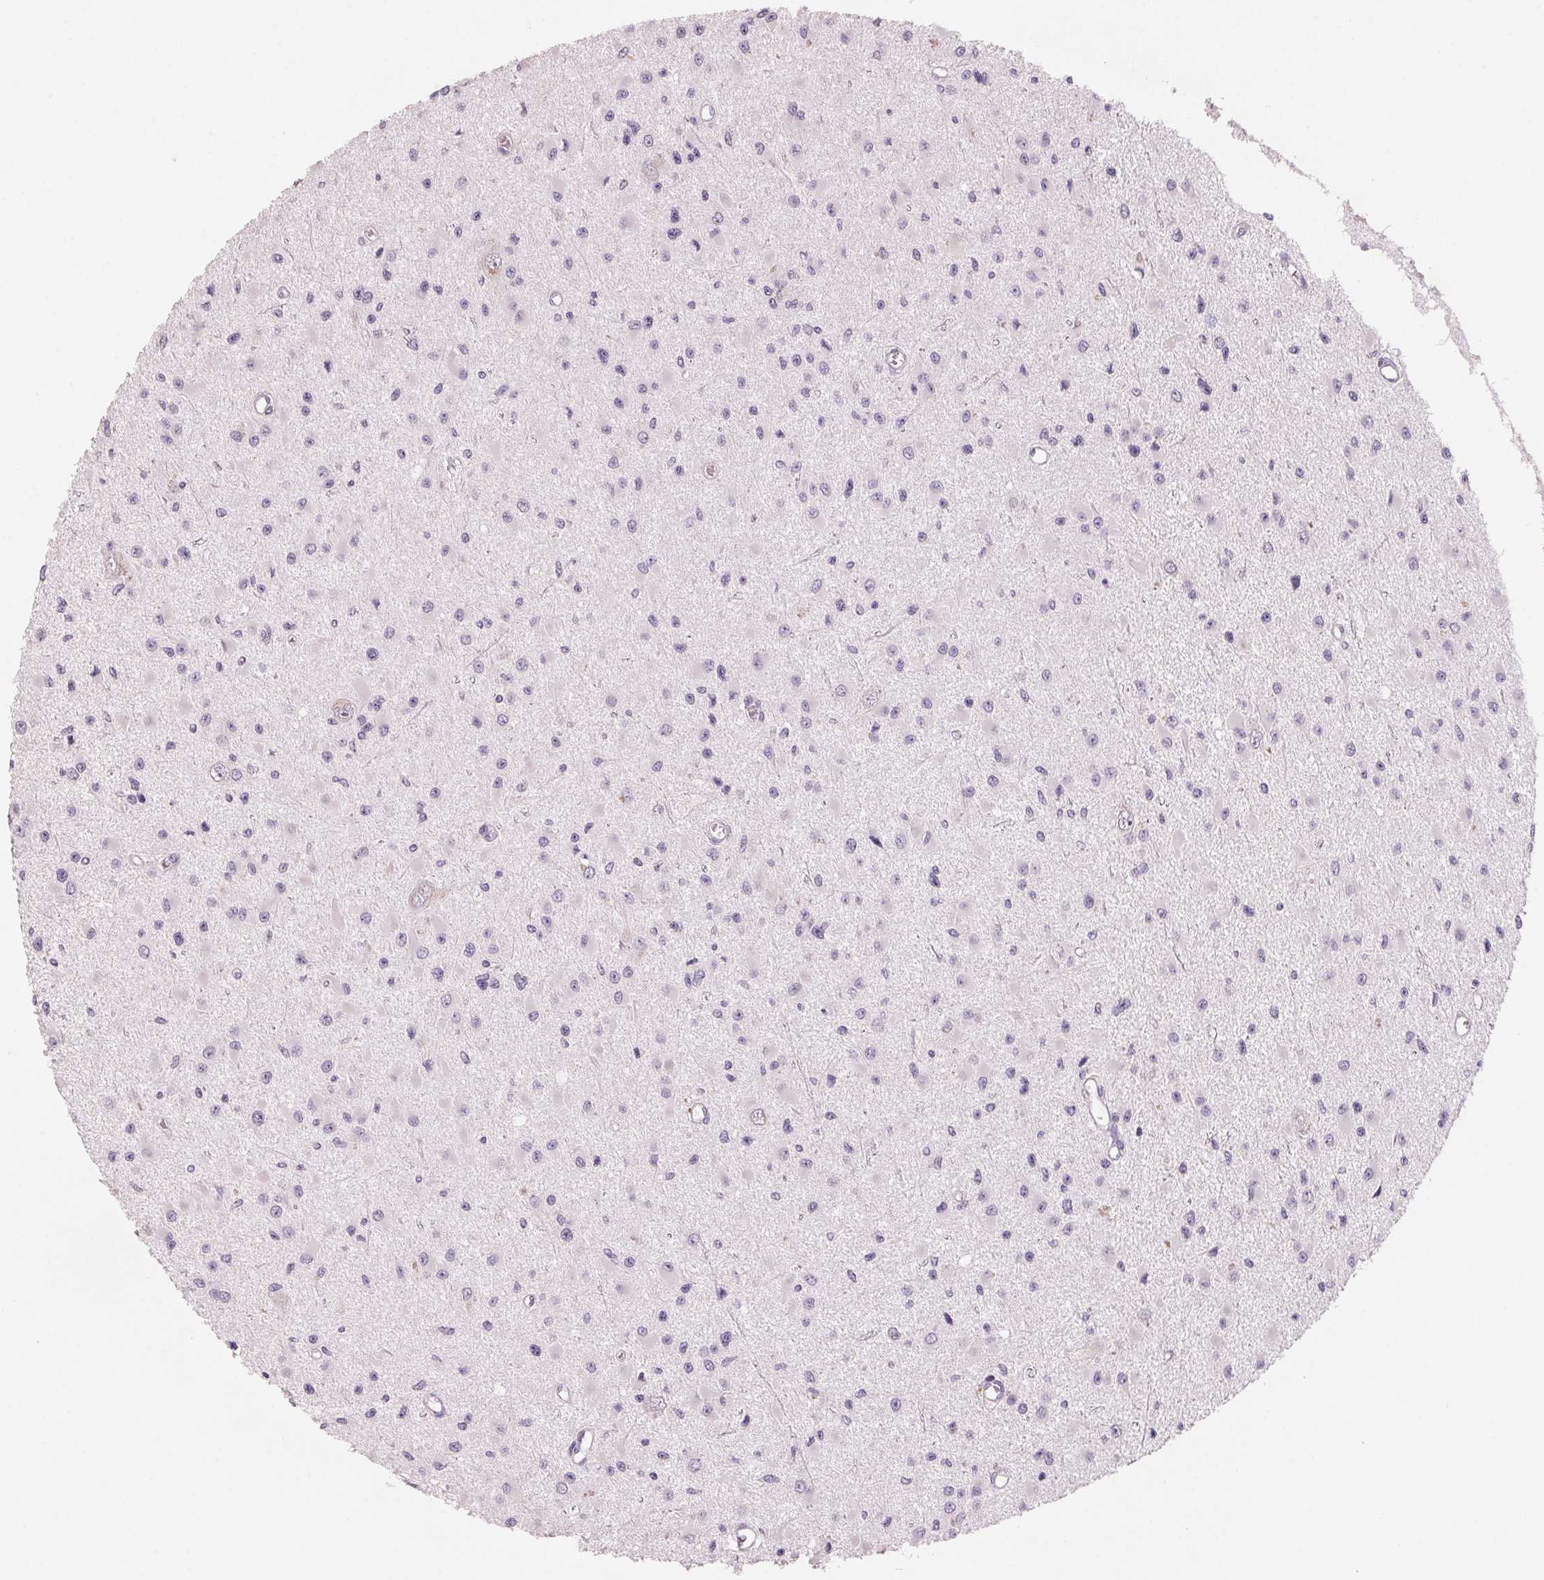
{"staining": {"intensity": "negative", "quantity": "none", "location": "none"}, "tissue": "glioma", "cell_type": "Tumor cells", "image_type": "cancer", "snomed": [{"axis": "morphology", "description": "Glioma, malignant, High grade"}, {"axis": "topography", "description": "Brain"}], "caption": "Tumor cells are negative for brown protein staining in malignant glioma (high-grade).", "gene": "ADAM20", "patient": {"sex": "male", "age": 54}}